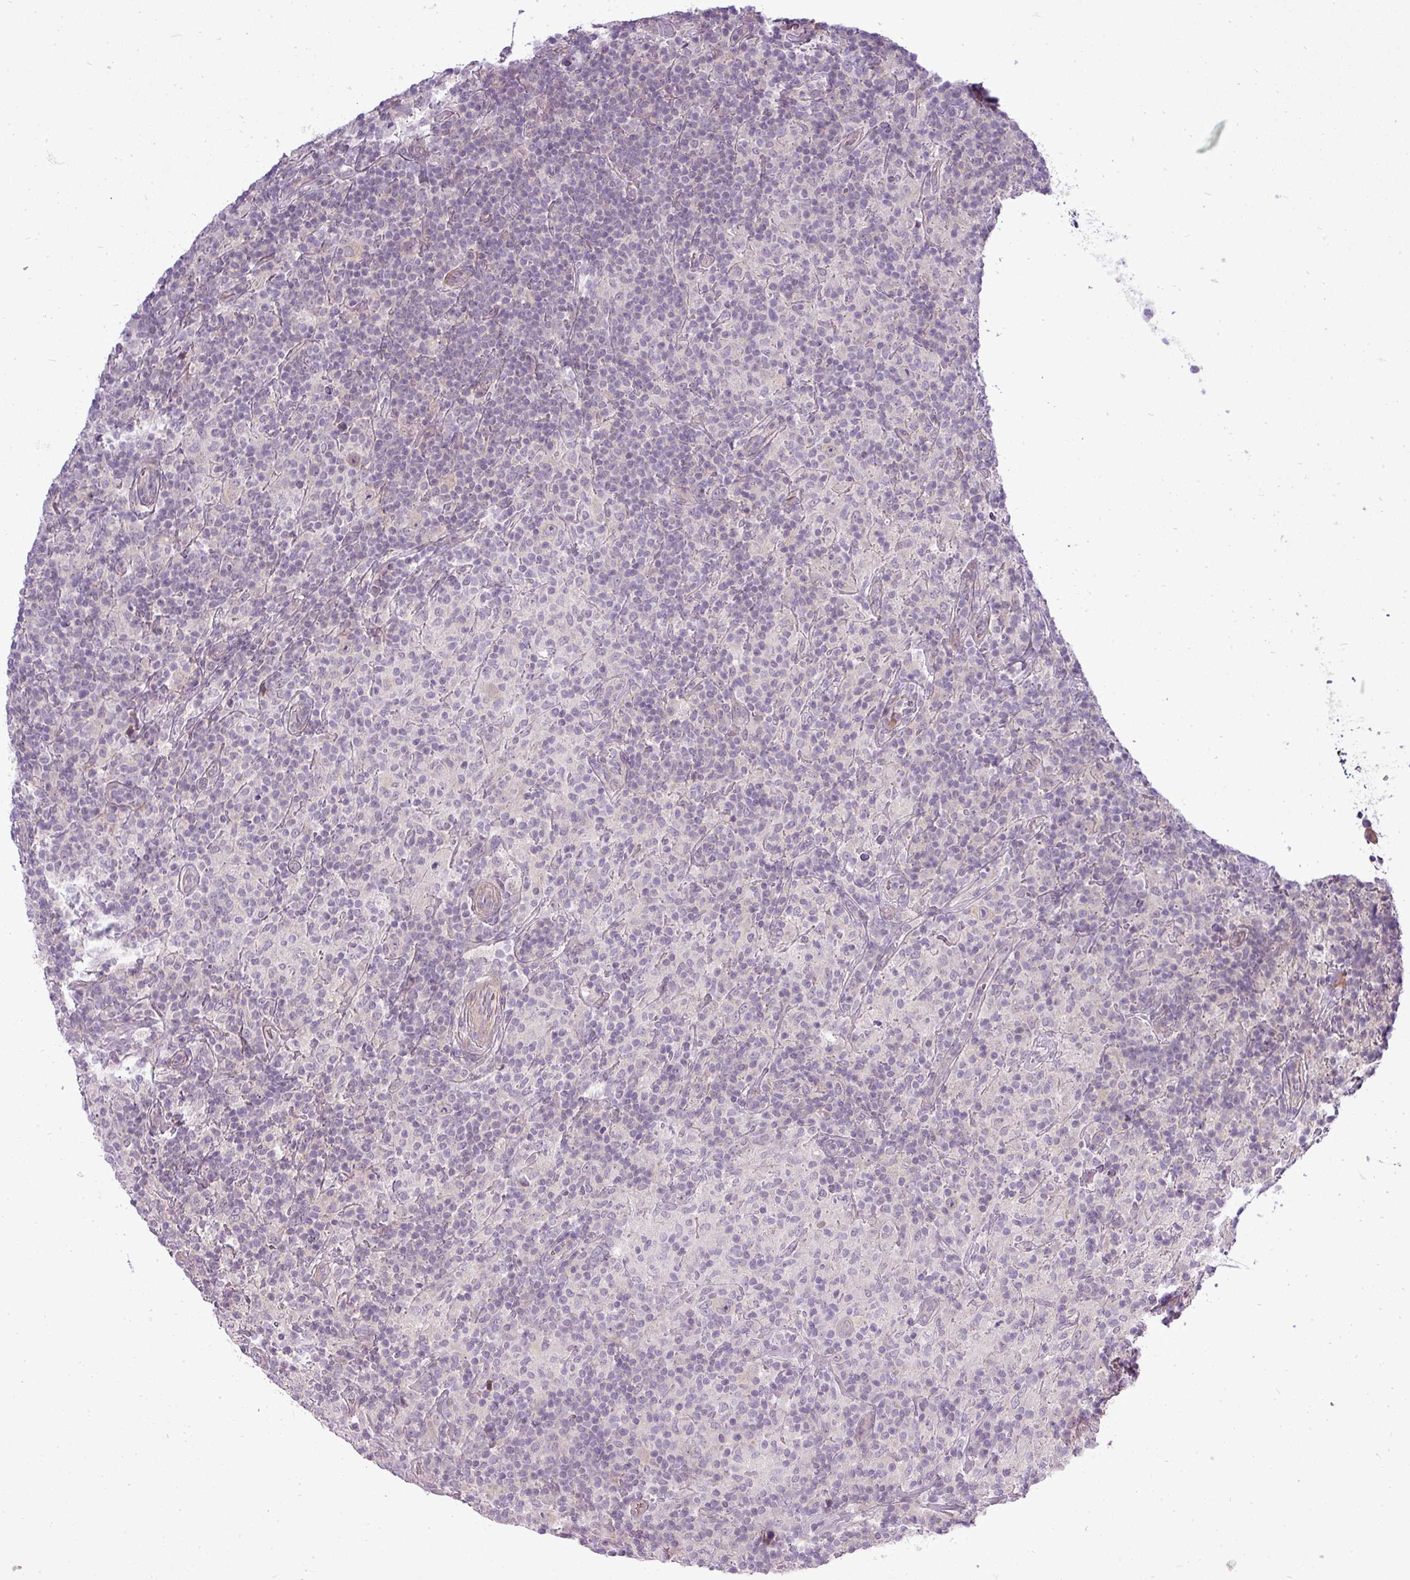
{"staining": {"intensity": "negative", "quantity": "none", "location": "none"}, "tissue": "lymphoma", "cell_type": "Tumor cells", "image_type": "cancer", "snomed": [{"axis": "morphology", "description": "Hodgkin's disease, NOS"}, {"axis": "topography", "description": "Lymph node"}], "caption": "A high-resolution micrograph shows immunohistochemistry (IHC) staining of Hodgkin's disease, which exhibits no significant positivity in tumor cells. The staining is performed using DAB brown chromogen with nuclei counter-stained in using hematoxylin.", "gene": "PDRG1", "patient": {"sex": "male", "age": 70}}